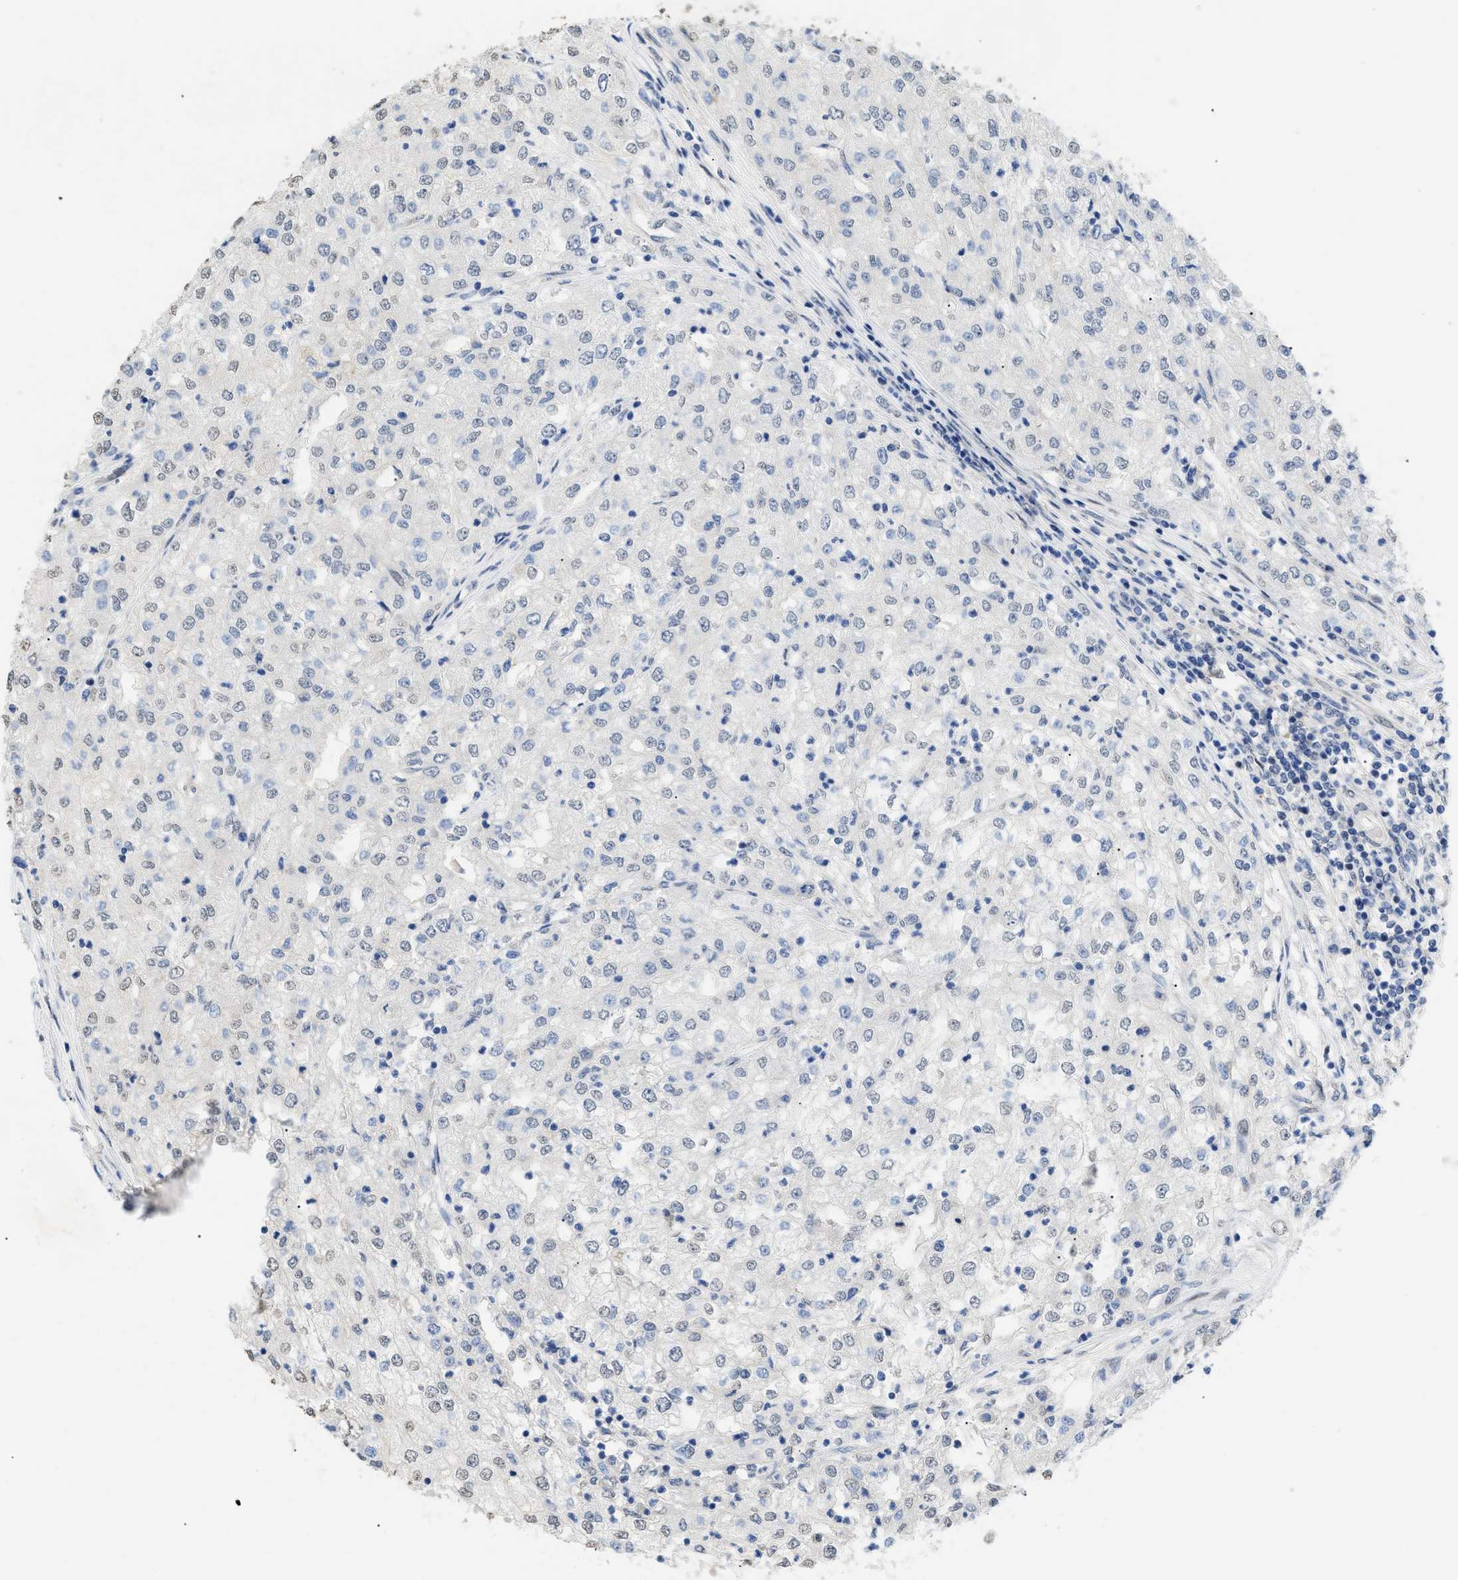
{"staining": {"intensity": "weak", "quantity": "<25%", "location": "nuclear"}, "tissue": "renal cancer", "cell_type": "Tumor cells", "image_type": "cancer", "snomed": [{"axis": "morphology", "description": "Adenocarcinoma, NOS"}, {"axis": "topography", "description": "Kidney"}], "caption": "Immunohistochemistry histopathology image of human renal adenocarcinoma stained for a protein (brown), which demonstrates no positivity in tumor cells.", "gene": "SFXN5", "patient": {"sex": "female", "age": 54}}